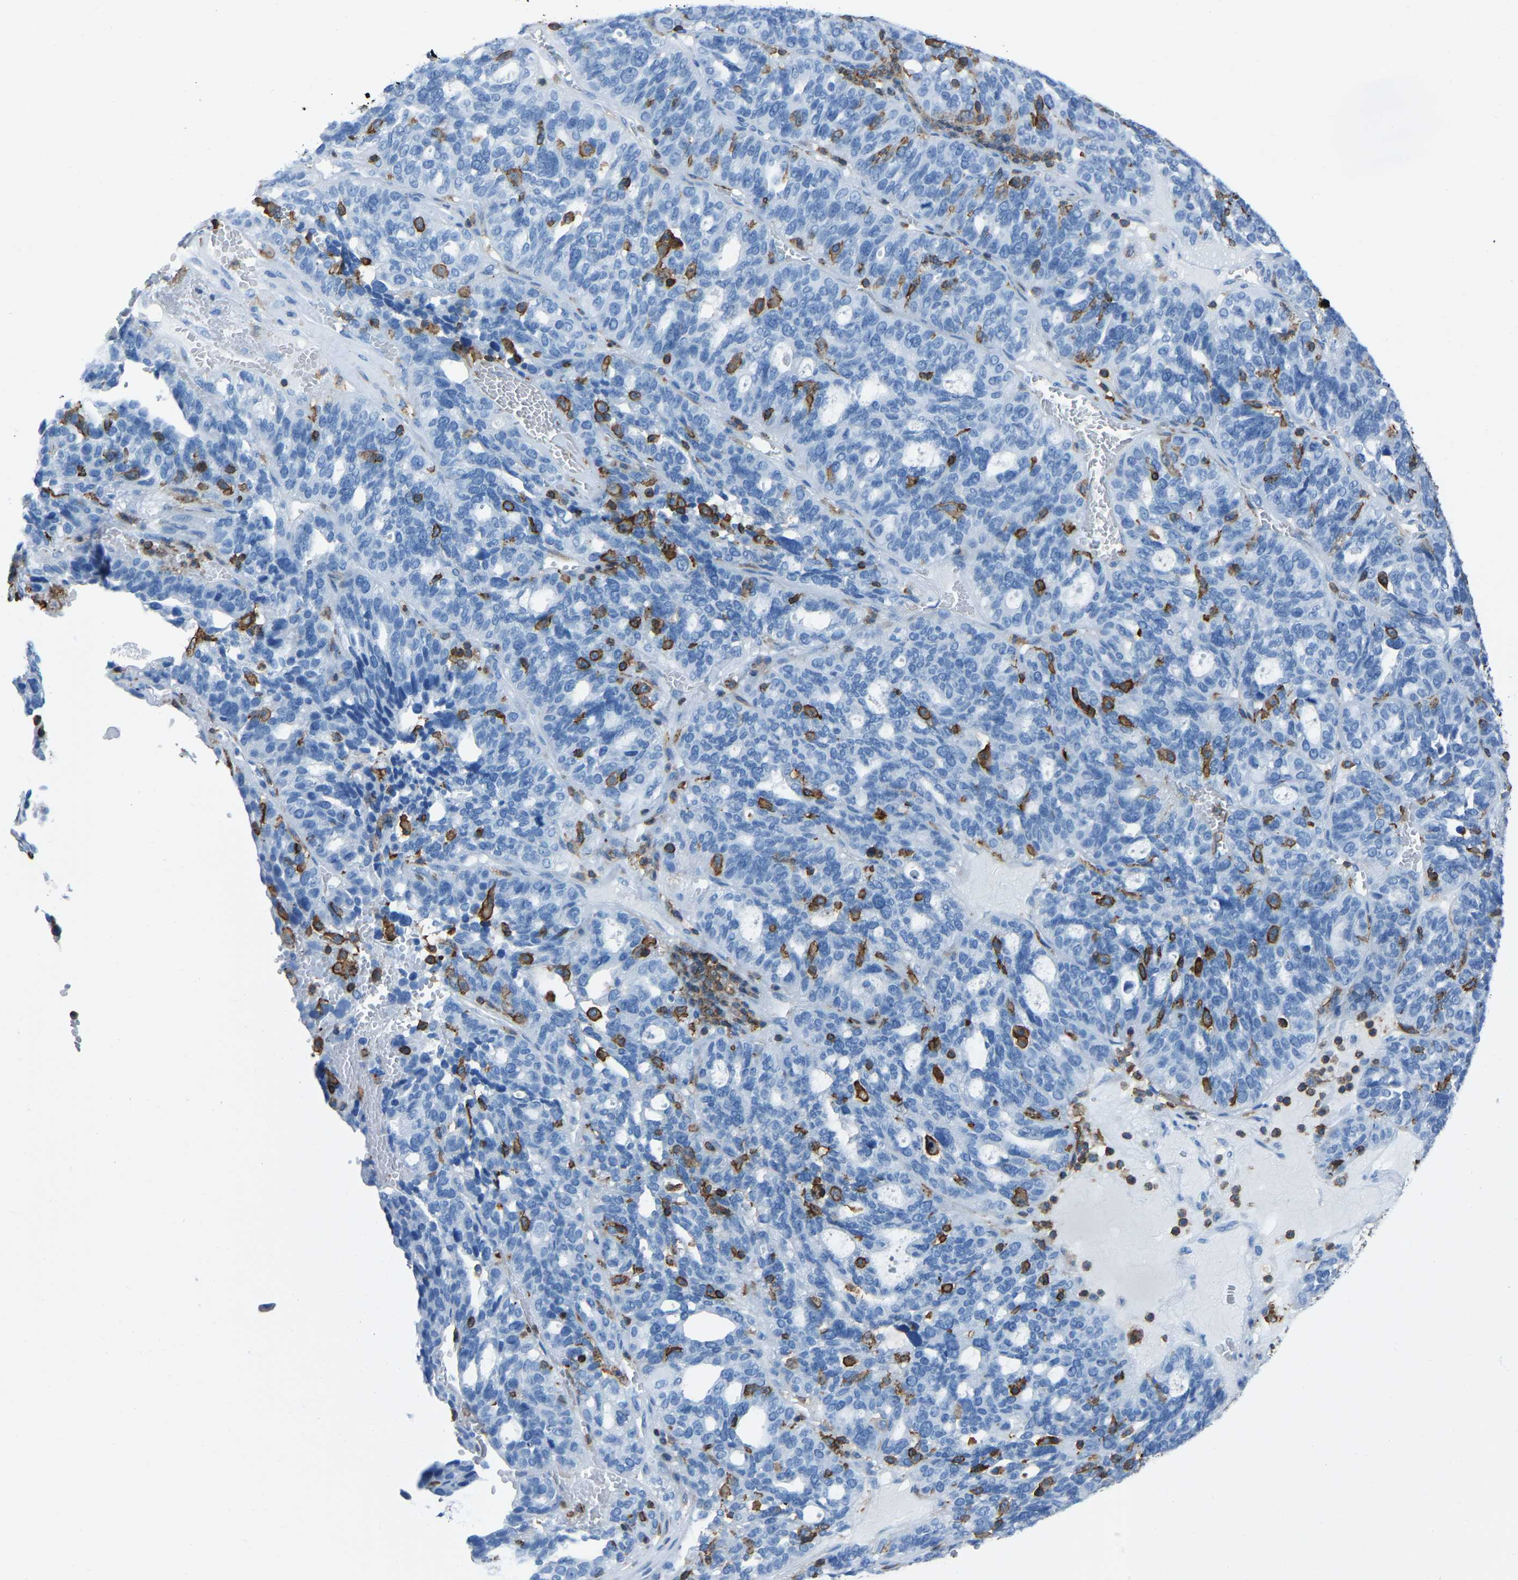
{"staining": {"intensity": "negative", "quantity": "none", "location": "none"}, "tissue": "ovarian cancer", "cell_type": "Tumor cells", "image_type": "cancer", "snomed": [{"axis": "morphology", "description": "Cystadenocarcinoma, serous, NOS"}, {"axis": "topography", "description": "Ovary"}], "caption": "Immunohistochemistry (IHC) micrograph of neoplastic tissue: ovarian serous cystadenocarcinoma stained with DAB (3,3'-diaminobenzidine) shows no significant protein positivity in tumor cells.", "gene": "LSP1", "patient": {"sex": "female", "age": 59}}